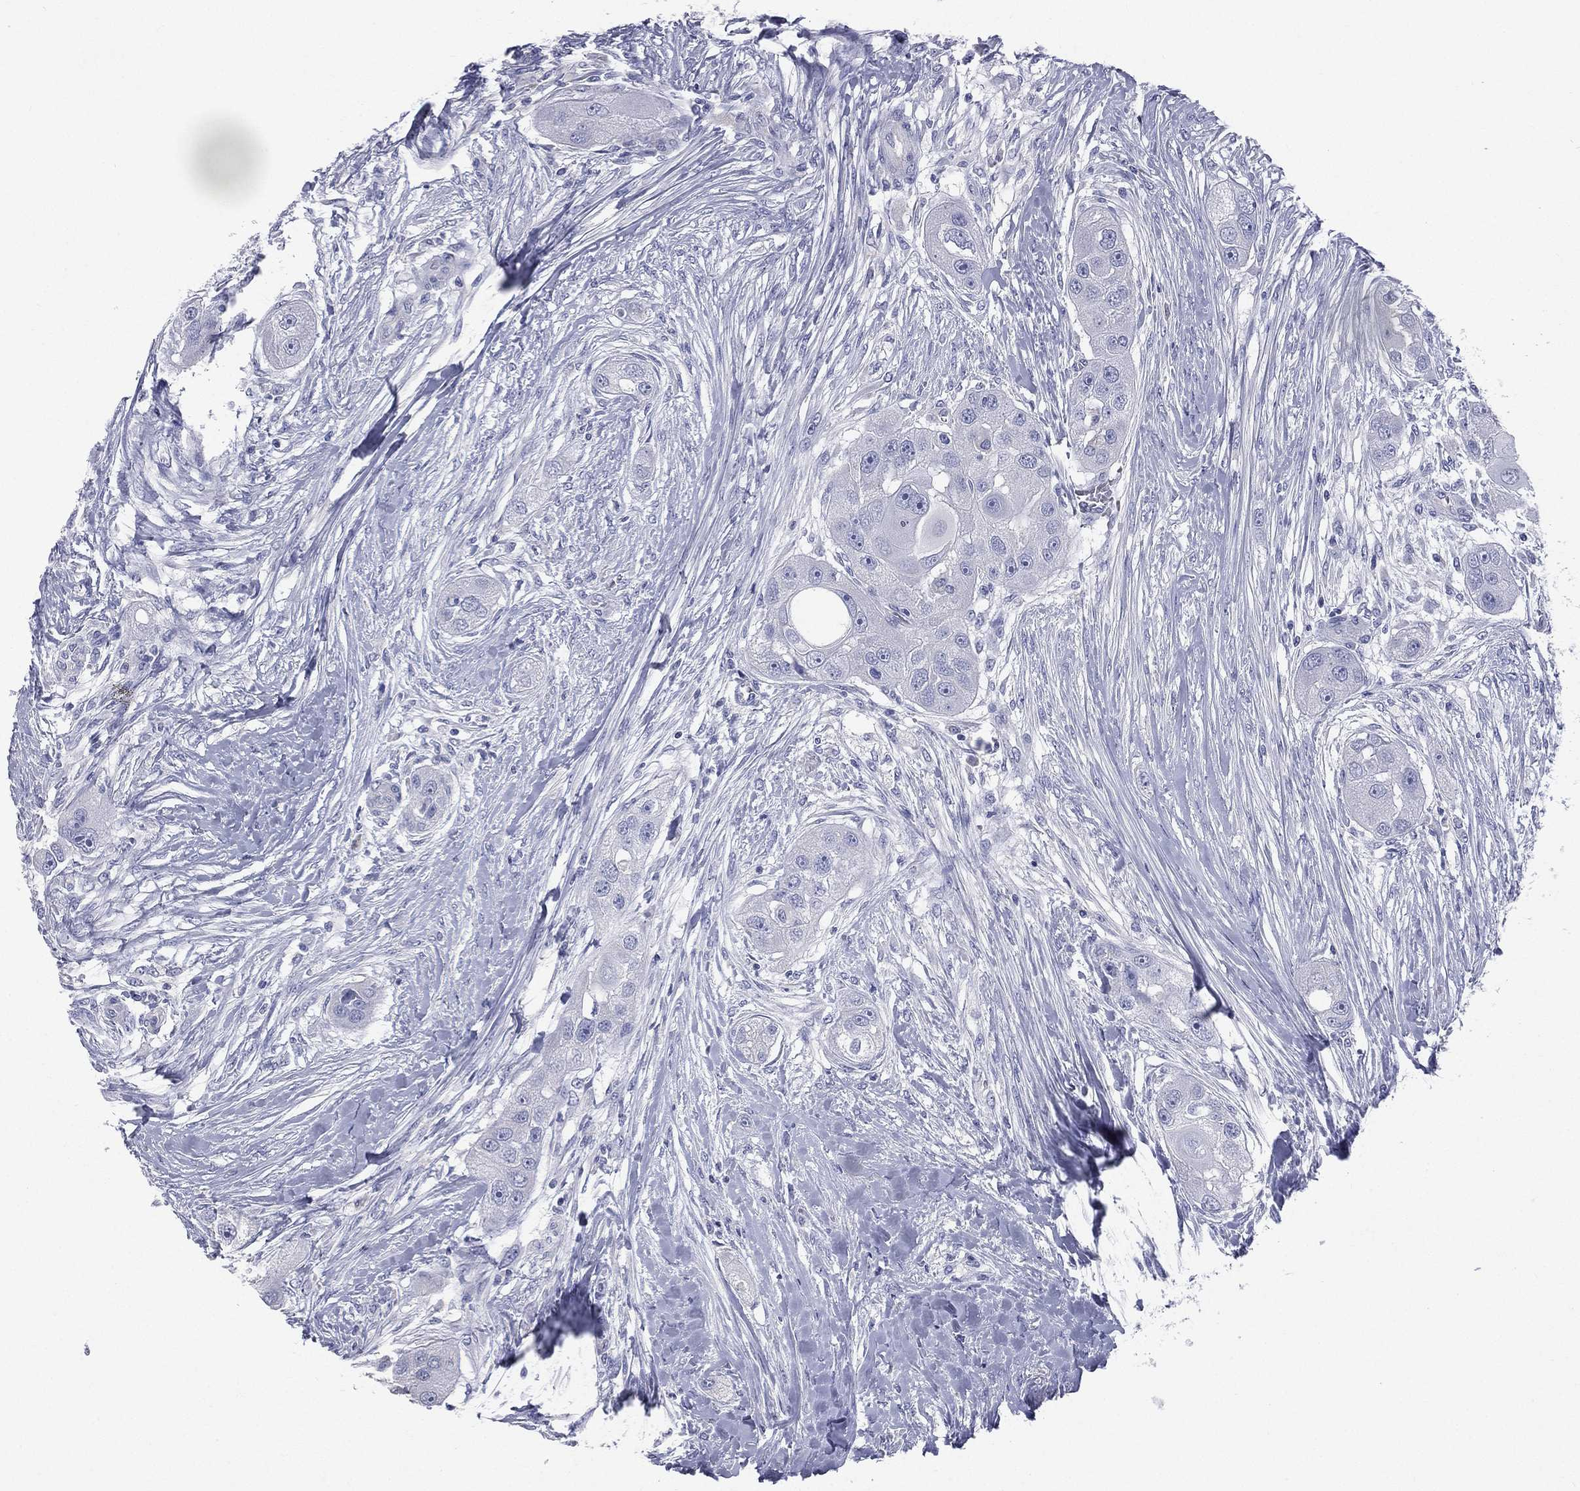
{"staining": {"intensity": "negative", "quantity": "none", "location": "none"}, "tissue": "head and neck cancer", "cell_type": "Tumor cells", "image_type": "cancer", "snomed": [{"axis": "morphology", "description": "Normal tissue, NOS"}, {"axis": "morphology", "description": "Squamous cell carcinoma, NOS"}, {"axis": "topography", "description": "Skeletal muscle"}, {"axis": "topography", "description": "Head-Neck"}], "caption": "Head and neck squamous cell carcinoma was stained to show a protein in brown. There is no significant positivity in tumor cells. (DAB (3,3'-diaminobenzidine) immunohistochemistry, high magnification).", "gene": "STK31", "patient": {"sex": "male", "age": 51}}